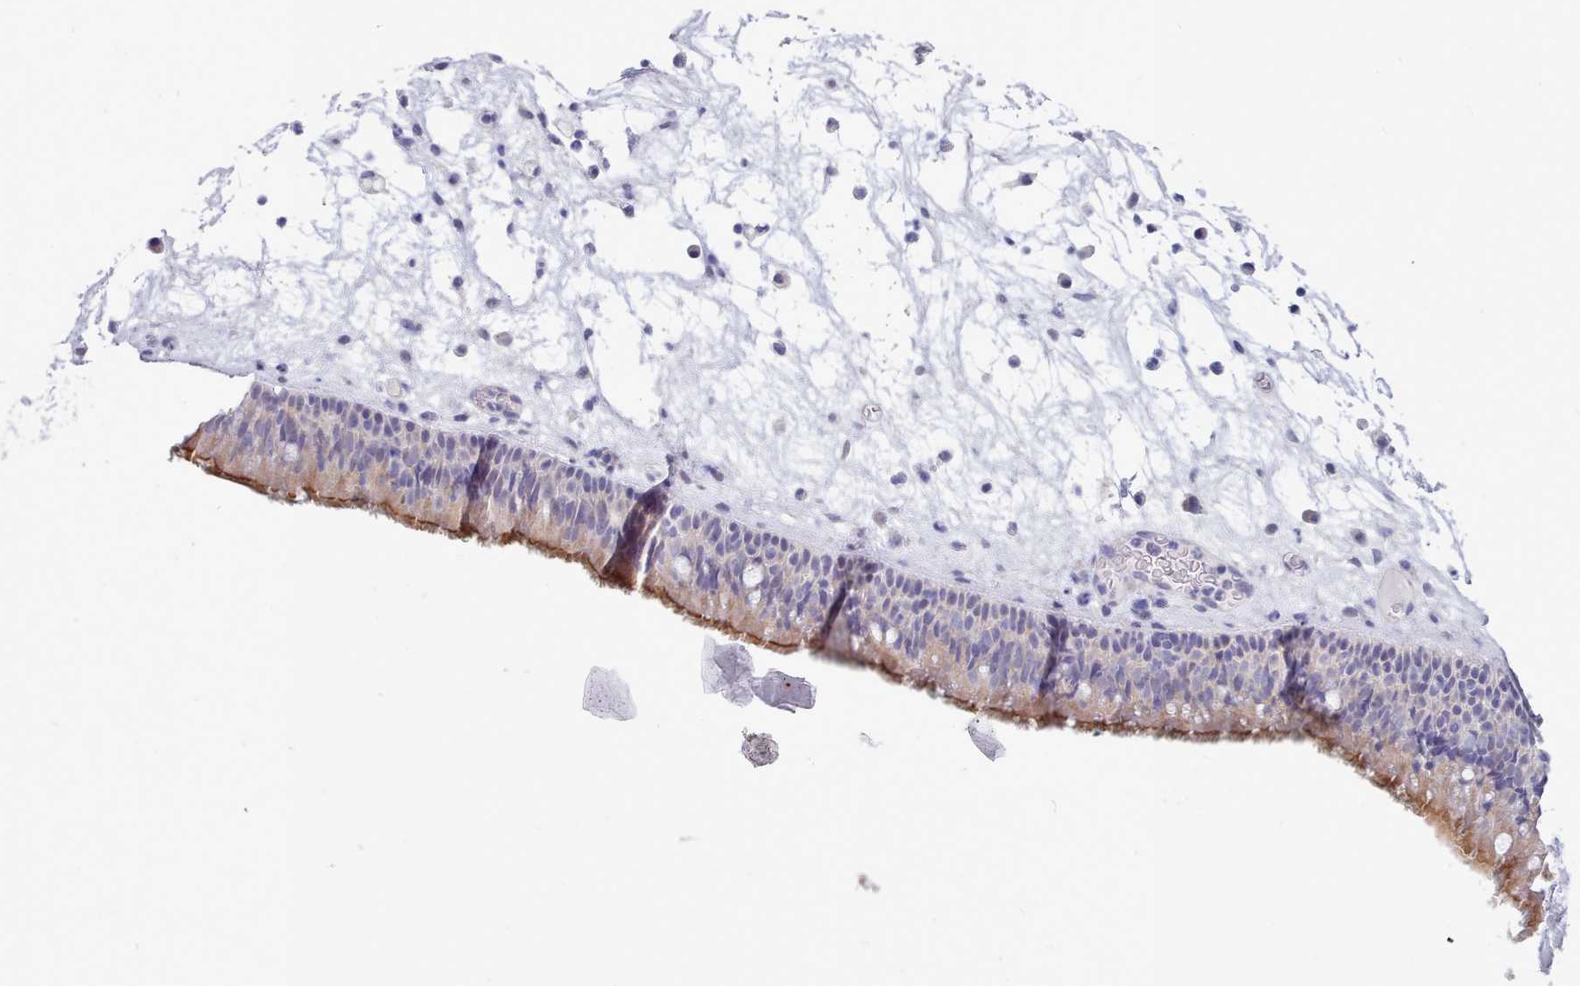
{"staining": {"intensity": "moderate", "quantity": "25%-75%", "location": "cytoplasmic/membranous"}, "tissue": "nasopharynx", "cell_type": "Respiratory epithelial cells", "image_type": "normal", "snomed": [{"axis": "morphology", "description": "Normal tissue, NOS"}, {"axis": "morphology", "description": "Inflammation, NOS"}, {"axis": "morphology", "description": "Malignant melanoma, Metastatic site"}, {"axis": "topography", "description": "Nasopharynx"}], "caption": "Brown immunohistochemical staining in normal nasopharynx exhibits moderate cytoplasmic/membranous expression in about 25%-75% of respiratory epithelial cells.", "gene": "TMEM253", "patient": {"sex": "male", "age": 70}}